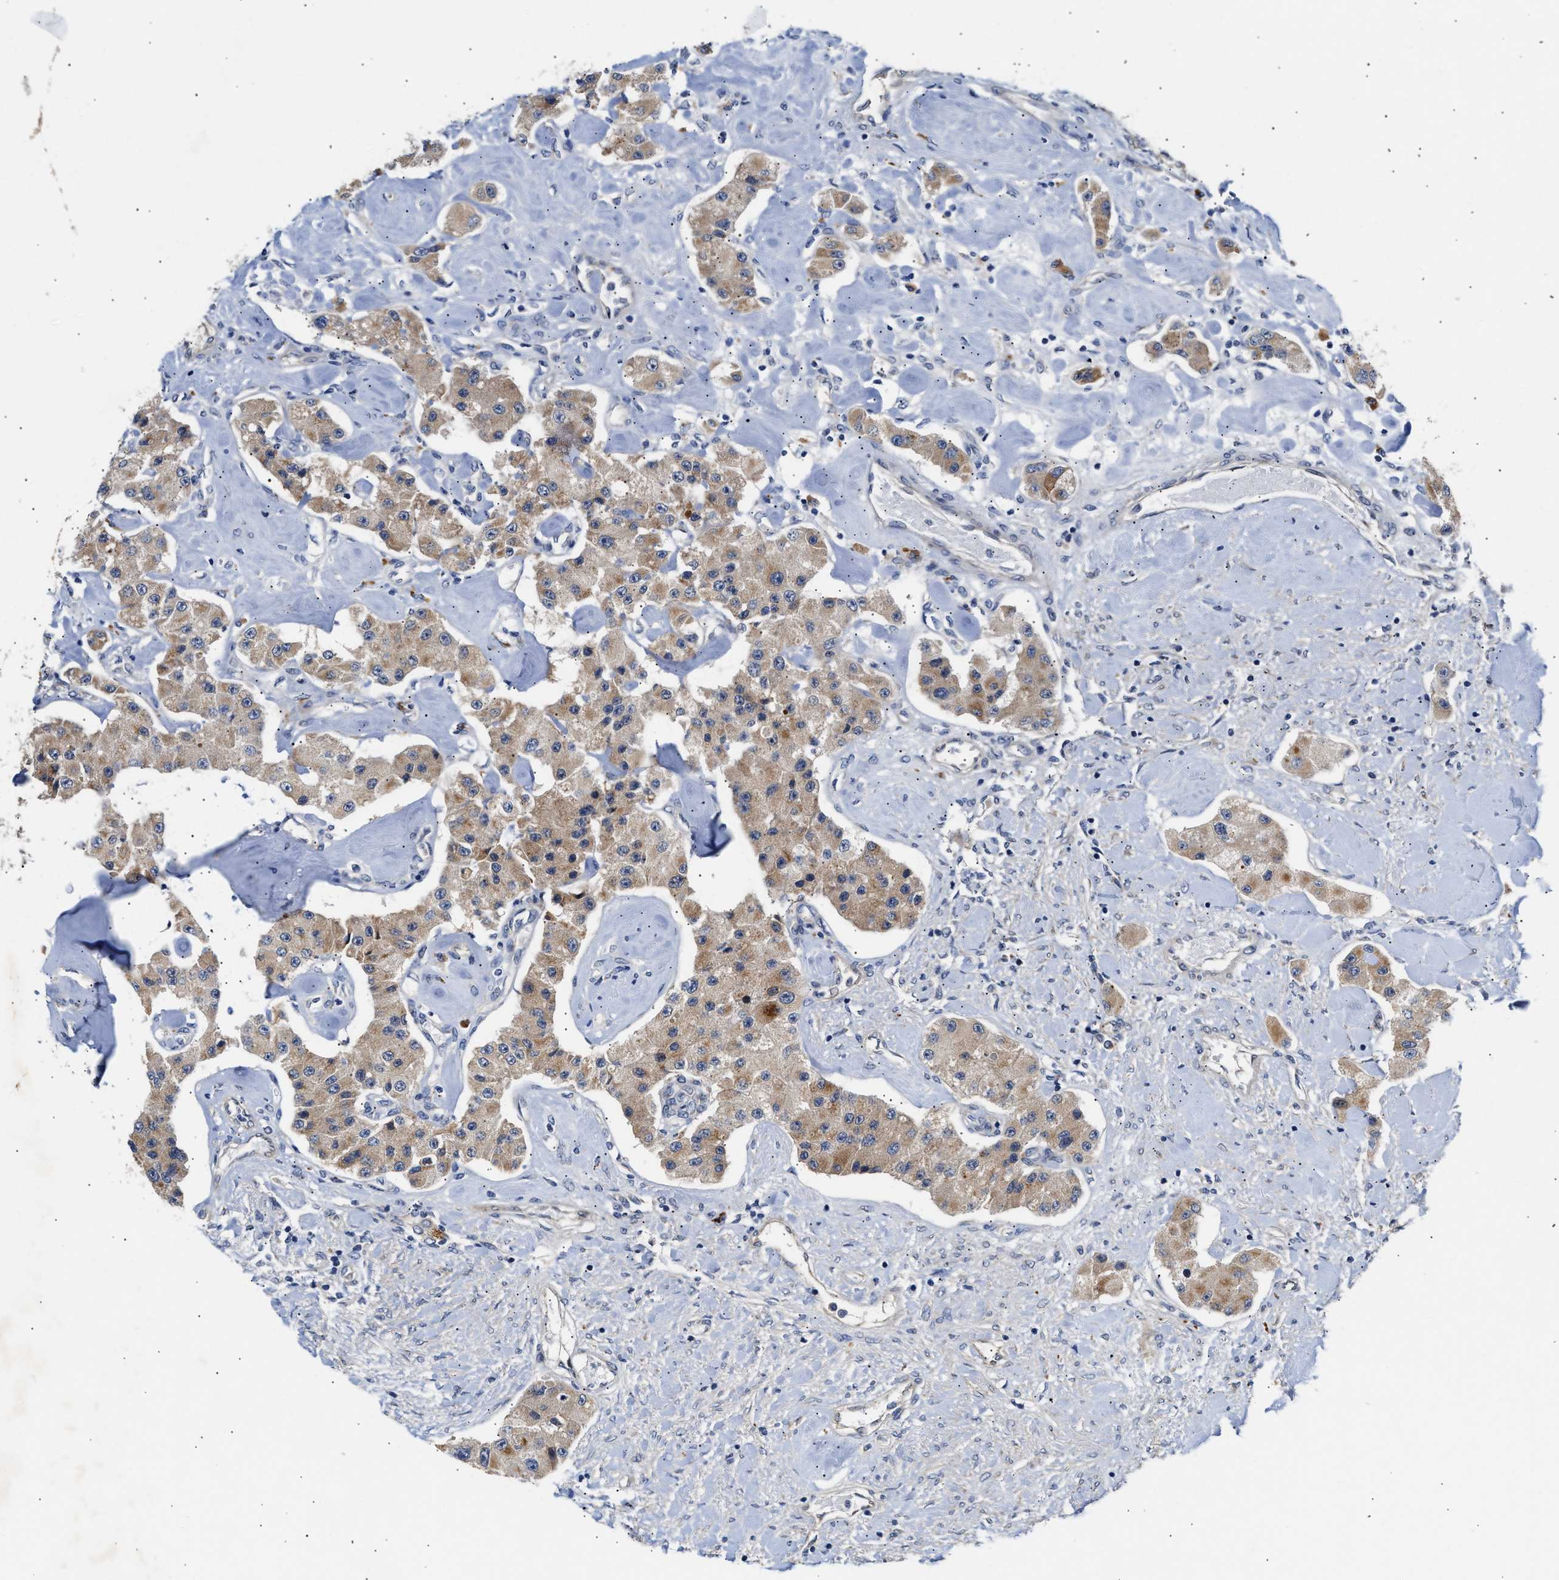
{"staining": {"intensity": "moderate", "quantity": "25%-75%", "location": "cytoplasmic/membranous"}, "tissue": "carcinoid", "cell_type": "Tumor cells", "image_type": "cancer", "snomed": [{"axis": "morphology", "description": "Carcinoid, malignant, NOS"}, {"axis": "topography", "description": "Pancreas"}], "caption": "Protein staining of carcinoid (malignant) tissue reveals moderate cytoplasmic/membranous expression in about 25%-75% of tumor cells.", "gene": "CCDC146", "patient": {"sex": "male", "age": 41}}